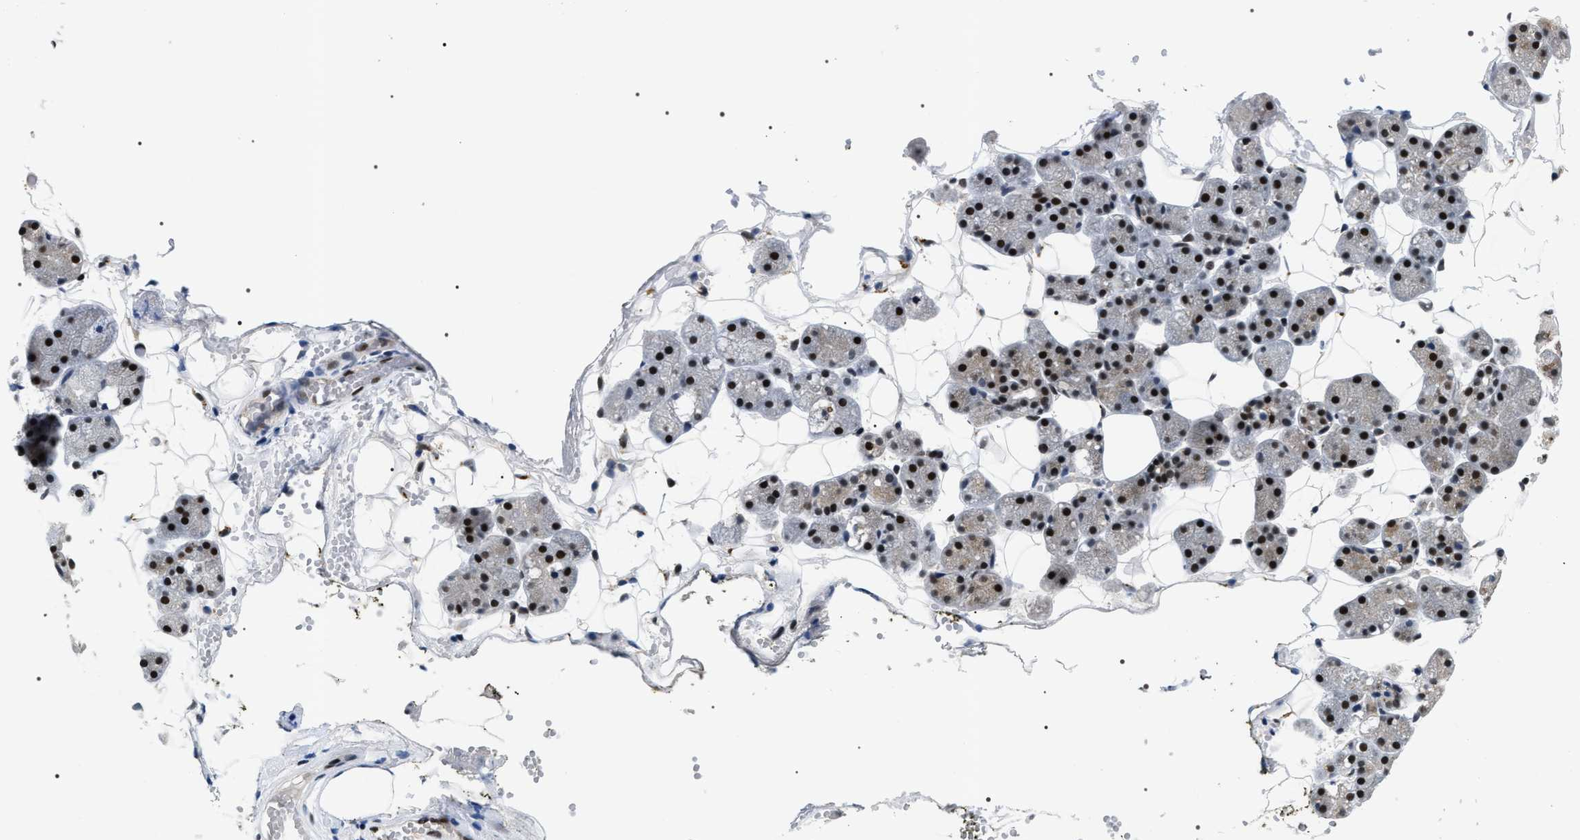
{"staining": {"intensity": "strong", "quantity": ">75%", "location": "cytoplasmic/membranous"}, "tissue": "salivary gland", "cell_type": "Glandular cells", "image_type": "normal", "snomed": [{"axis": "morphology", "description": "Normal tissue, NOS"}, {"axis": "topography", "description": "Salivary gland"}], "caption": "The histopathology image reveals a brown stain indicating the presence of a protein in the cytoplasmic/membranous of glandular cells in salivary gland. (Stains: DAB (3,3'-diaminobenzidine) in brown, nuclei in blue, Microscopy: brightfield microscopy at high magnification).", "gene": "C7orf25", "patient": {"sex": "female", "age": 33}}